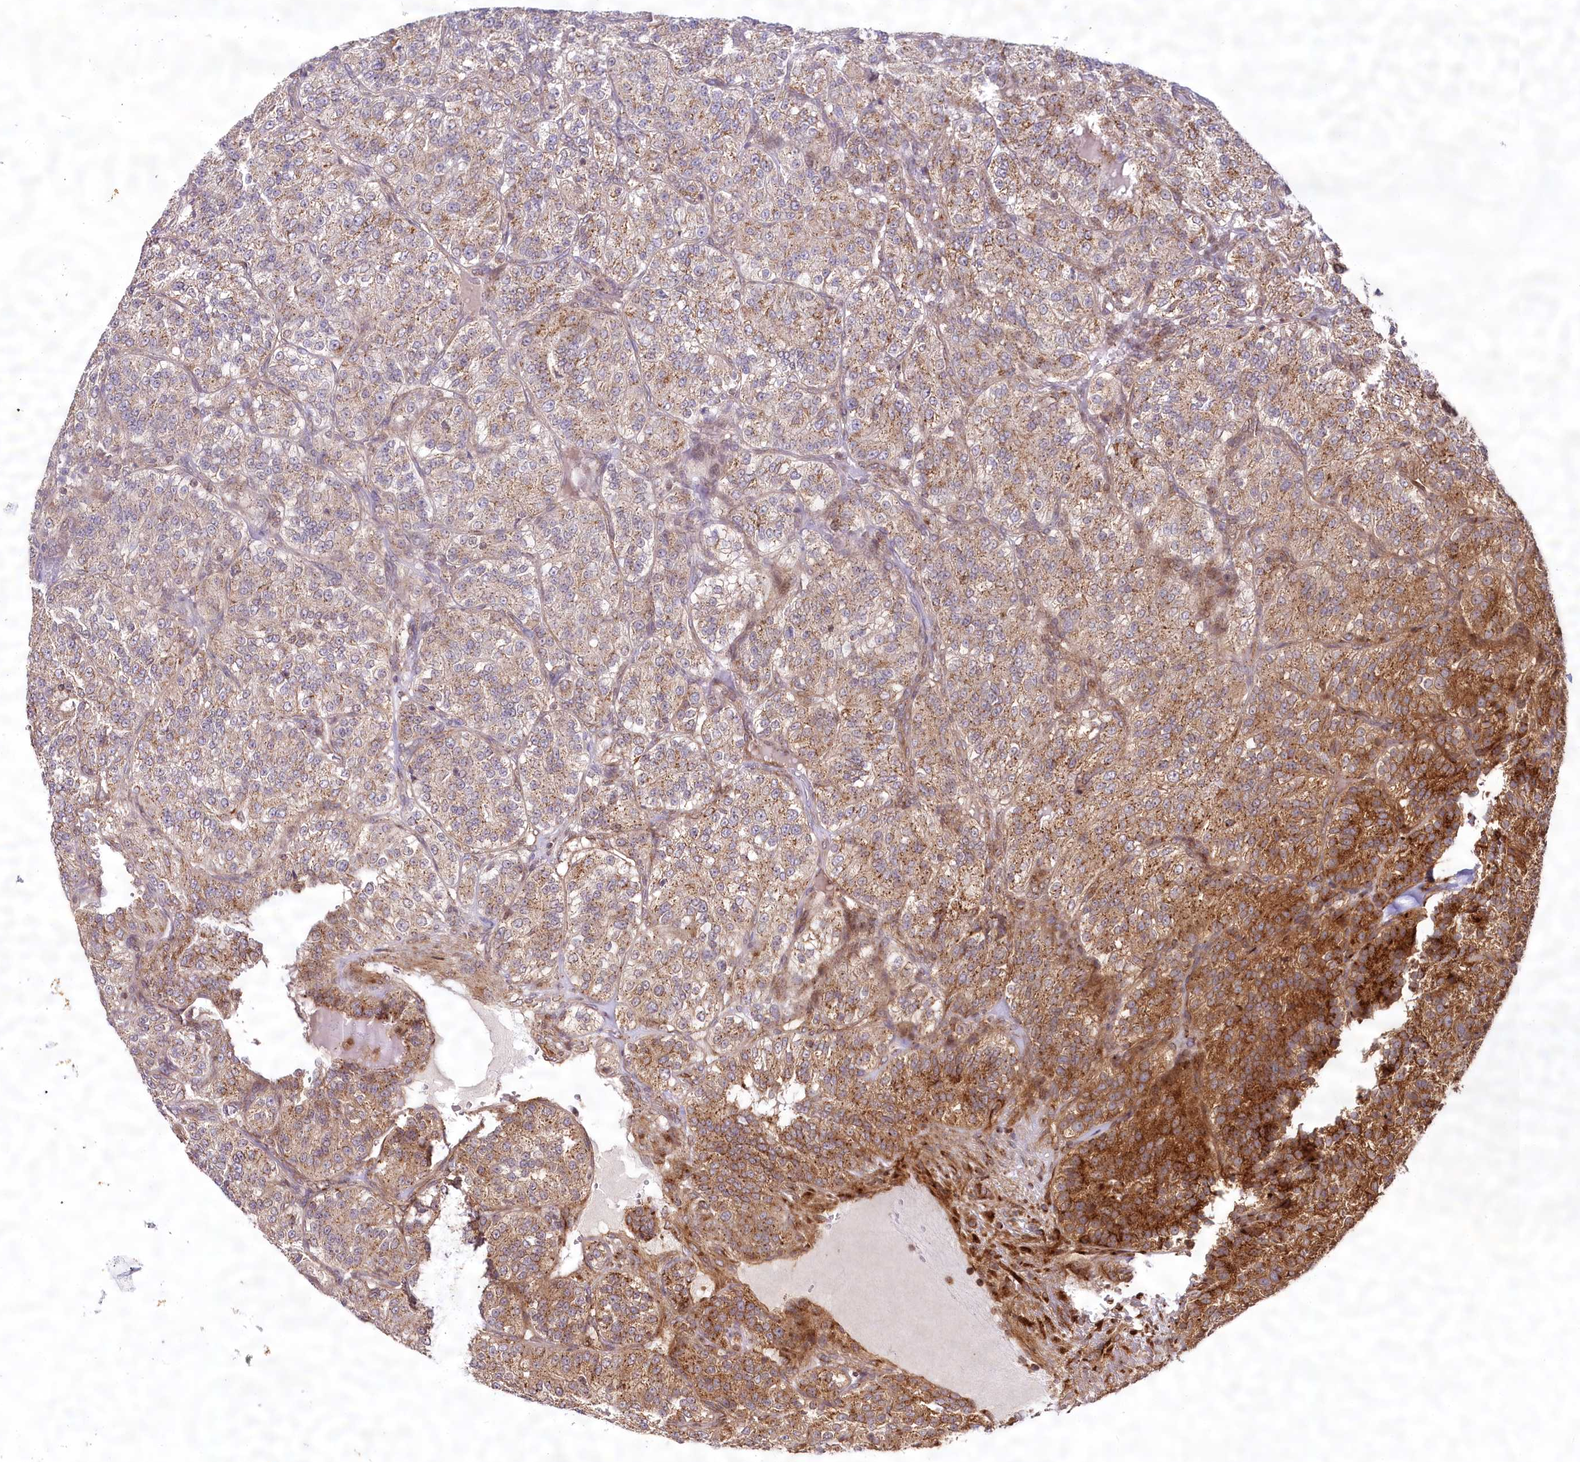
{"staining": {"intensity": "moderate", "quantity": ">75%", "location": "cytoplasmic/membranous"}, "tissue": "renal cancer", "cell_type": "Tumor cells", "image_type": "cancer", "snomed": [{"axis": "morphology", "description": "Adenocarcinoma, NOS"}, {"axis": "topography", "description": "Kidney"}], "caption": "A high-resolution histopathology image shows immunohistochemistry staining of renal adenocarcinoma, which displays moderate cytoplasmic/membranous staining in approximately >75% of tumor cells.", "gene": "COPG1", "patient": {"sex": "female", "age": 63}}